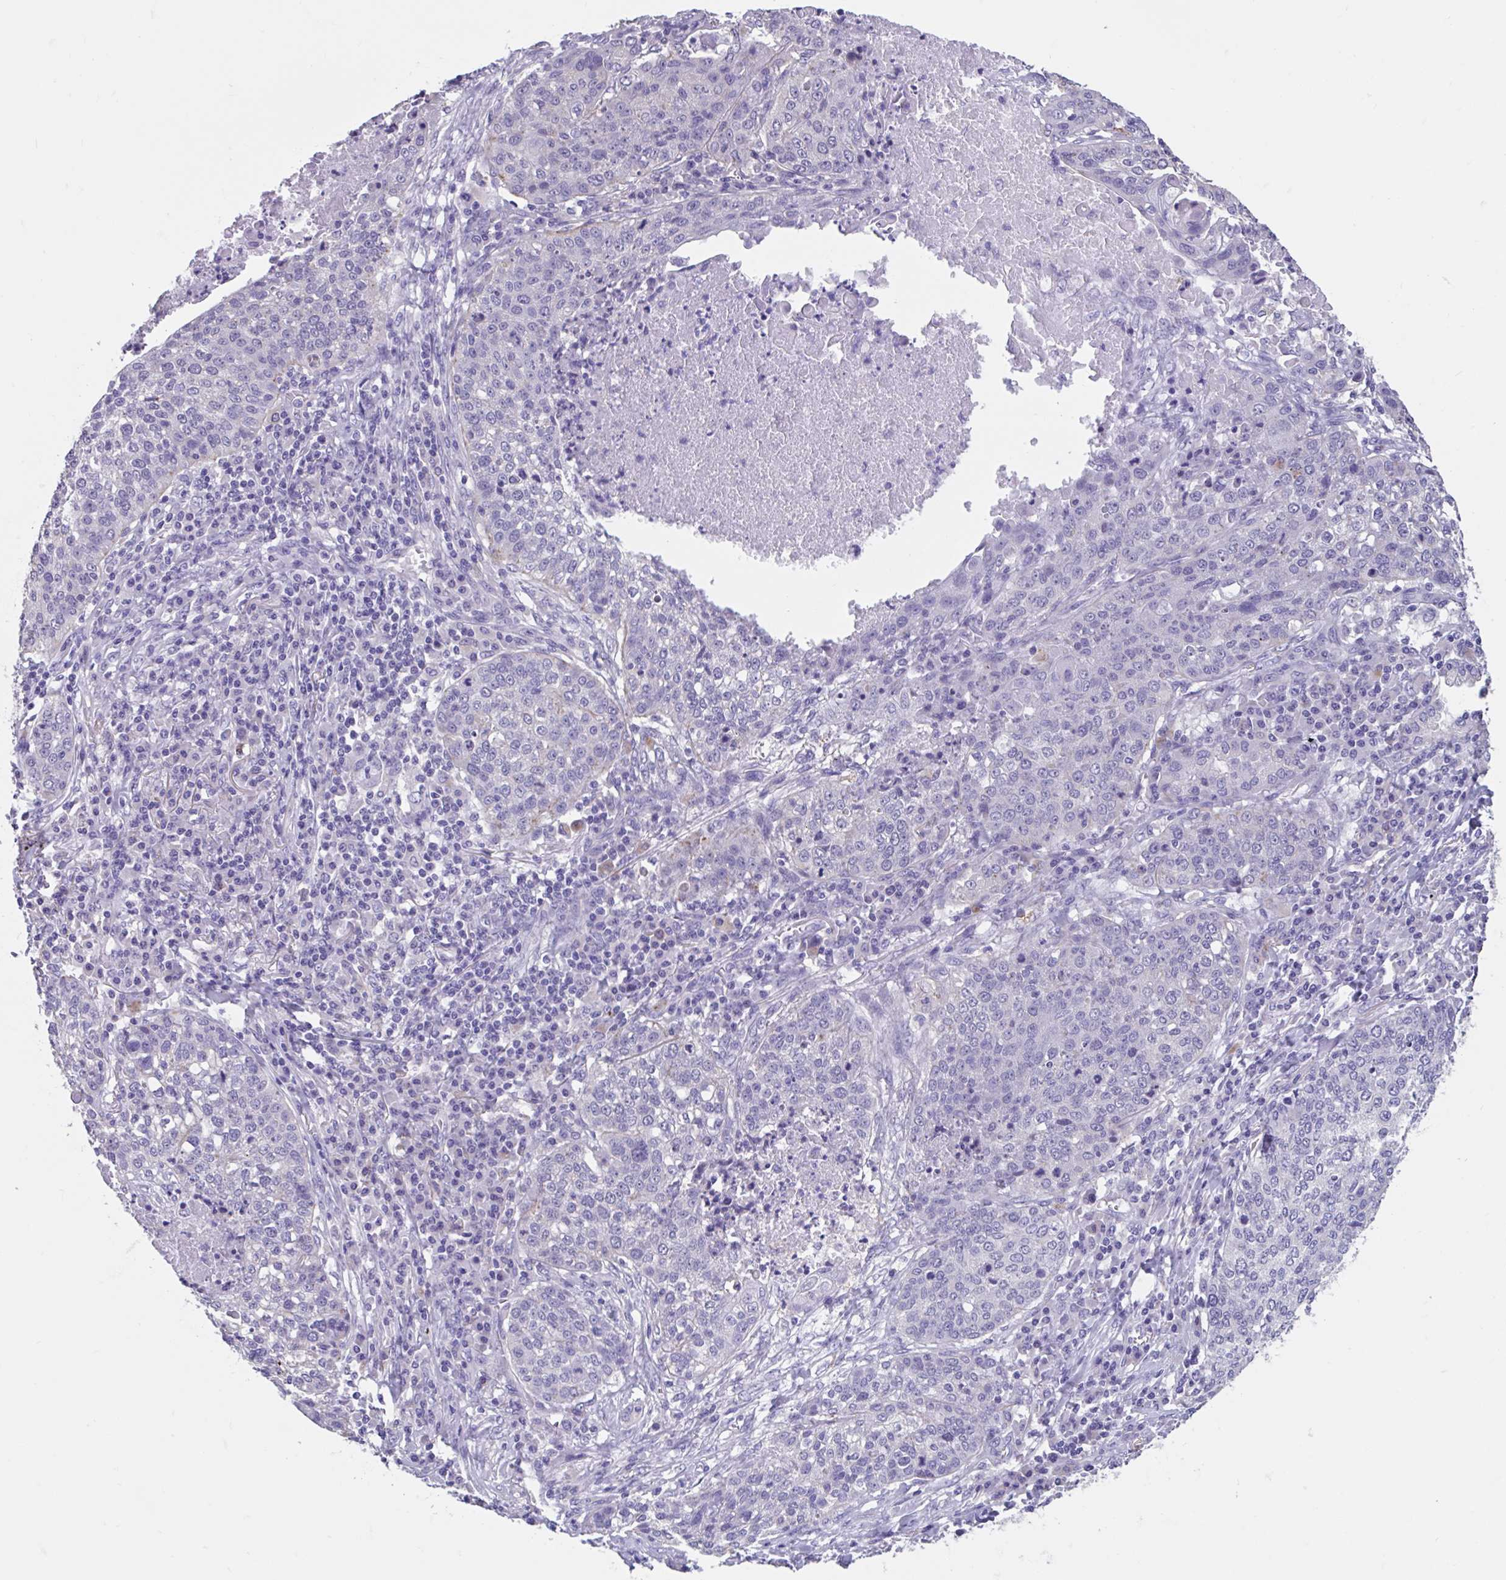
{"staining": {"intensity": "negative", "quantity": "none", "location": "none"}, "tissue": "lung cancer", "cell_type": "Tumor cells", "image_type": "cancer", "snomed": [{"axis": "morphology", "description": "Squamous cell carcinoma, NOS"}, {"axis": "topography", "description": "Lung"}], "caption": "High magnification brightfield microscopy of lung squamous cell carcinoma stained with DAB (brown) and counterstained with hematoxylin (blue): tumor cells show no significant positivity.", "gene": "GPR162", "patient": {"sex": "male", "age": 63}}